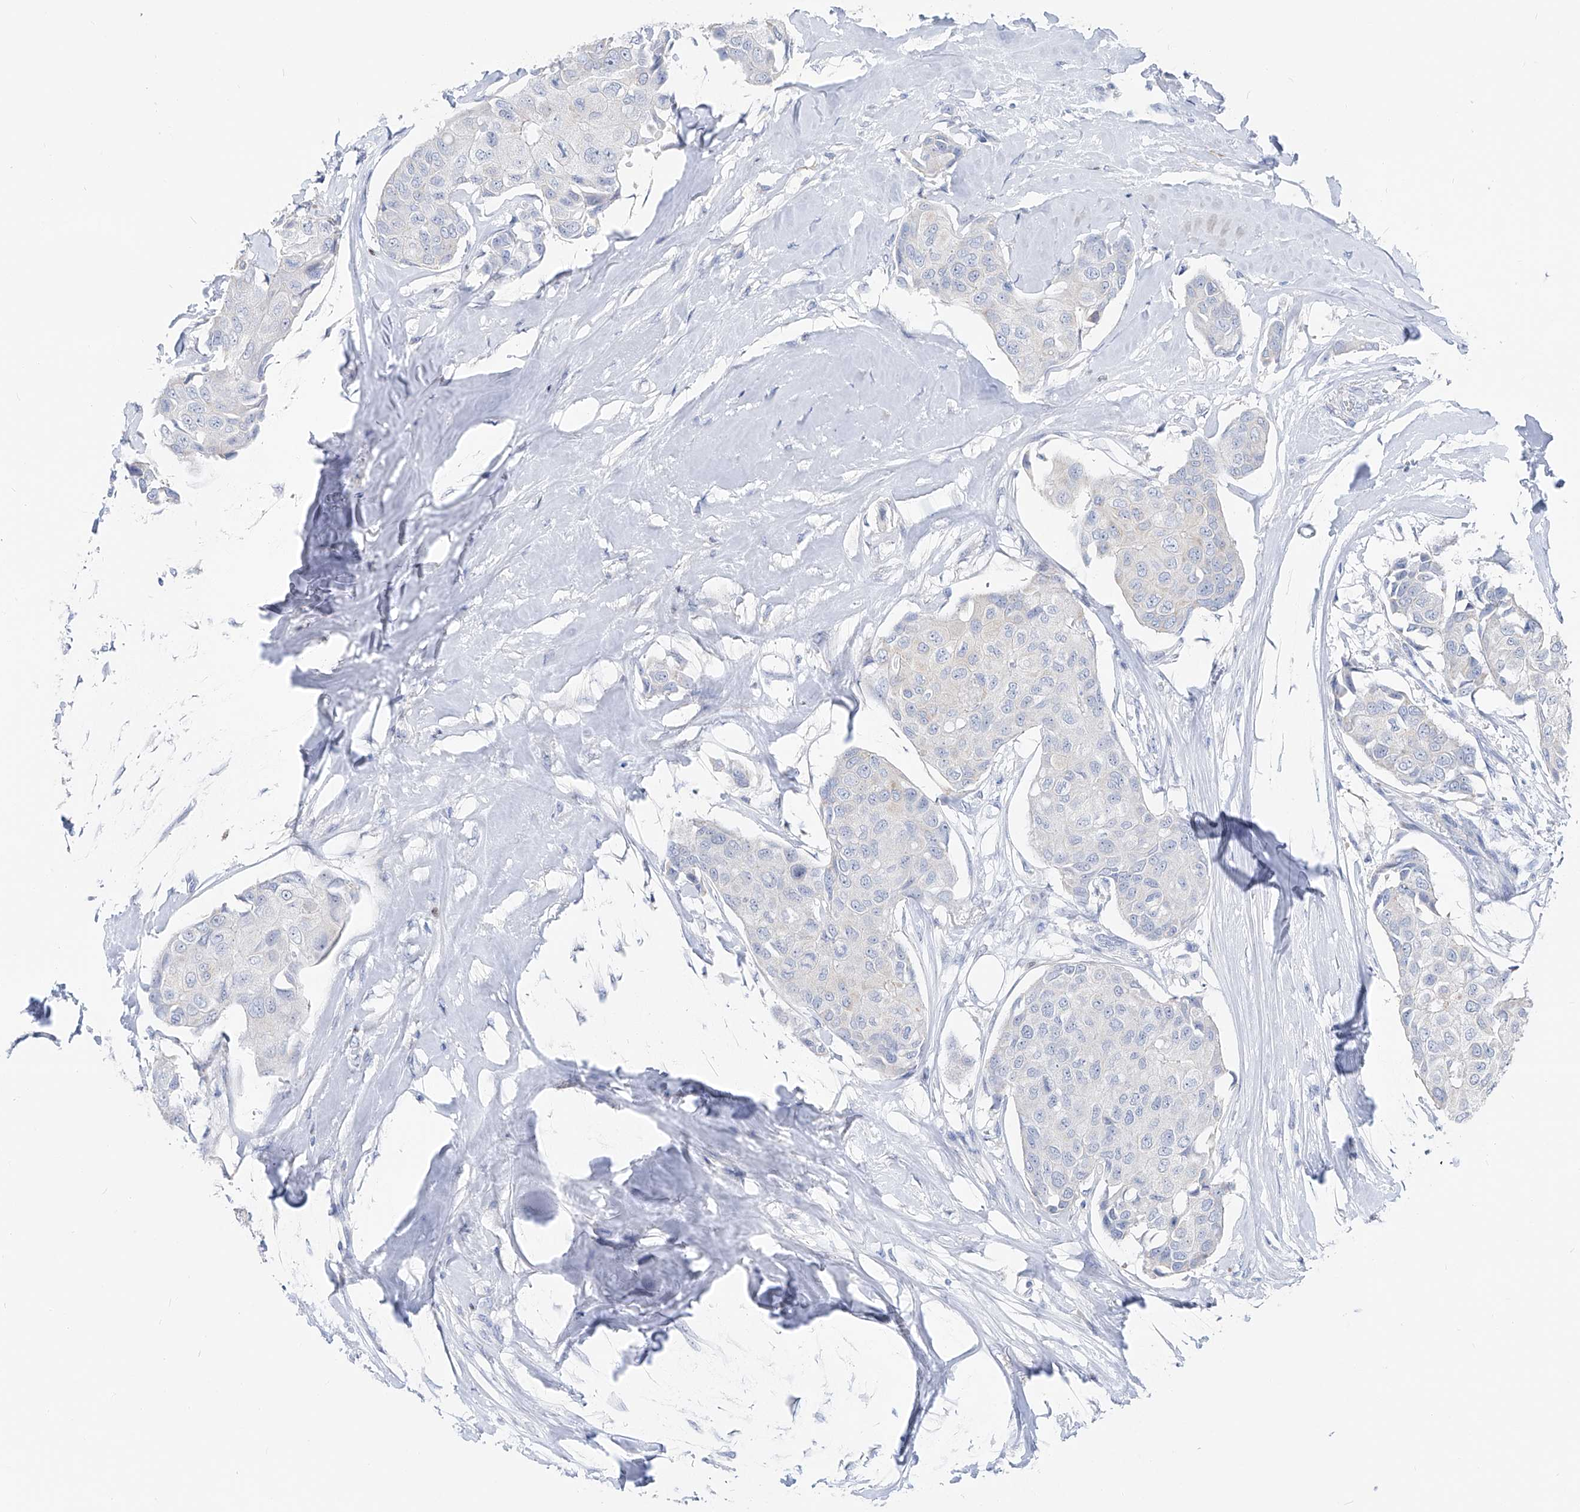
{"staining": {"intensity": "negative", "quantity": "none", "location": "none"}, "tissue": "breast cancer", "cell_type": "Tumor cells", "image_type": "cancer", "snomed": [{"axis": "morphology", "description": "Duct carcinoma"}, {"axis": "topography", "description": "Breast"}], "caption": "IHC histopathology image of breast infiltrating ductal carcinoma stained for a protein (brown), which displays no staining in tumor cells.", "gene": "FRS3", "patient": {"sex": "female", "age": 80}}